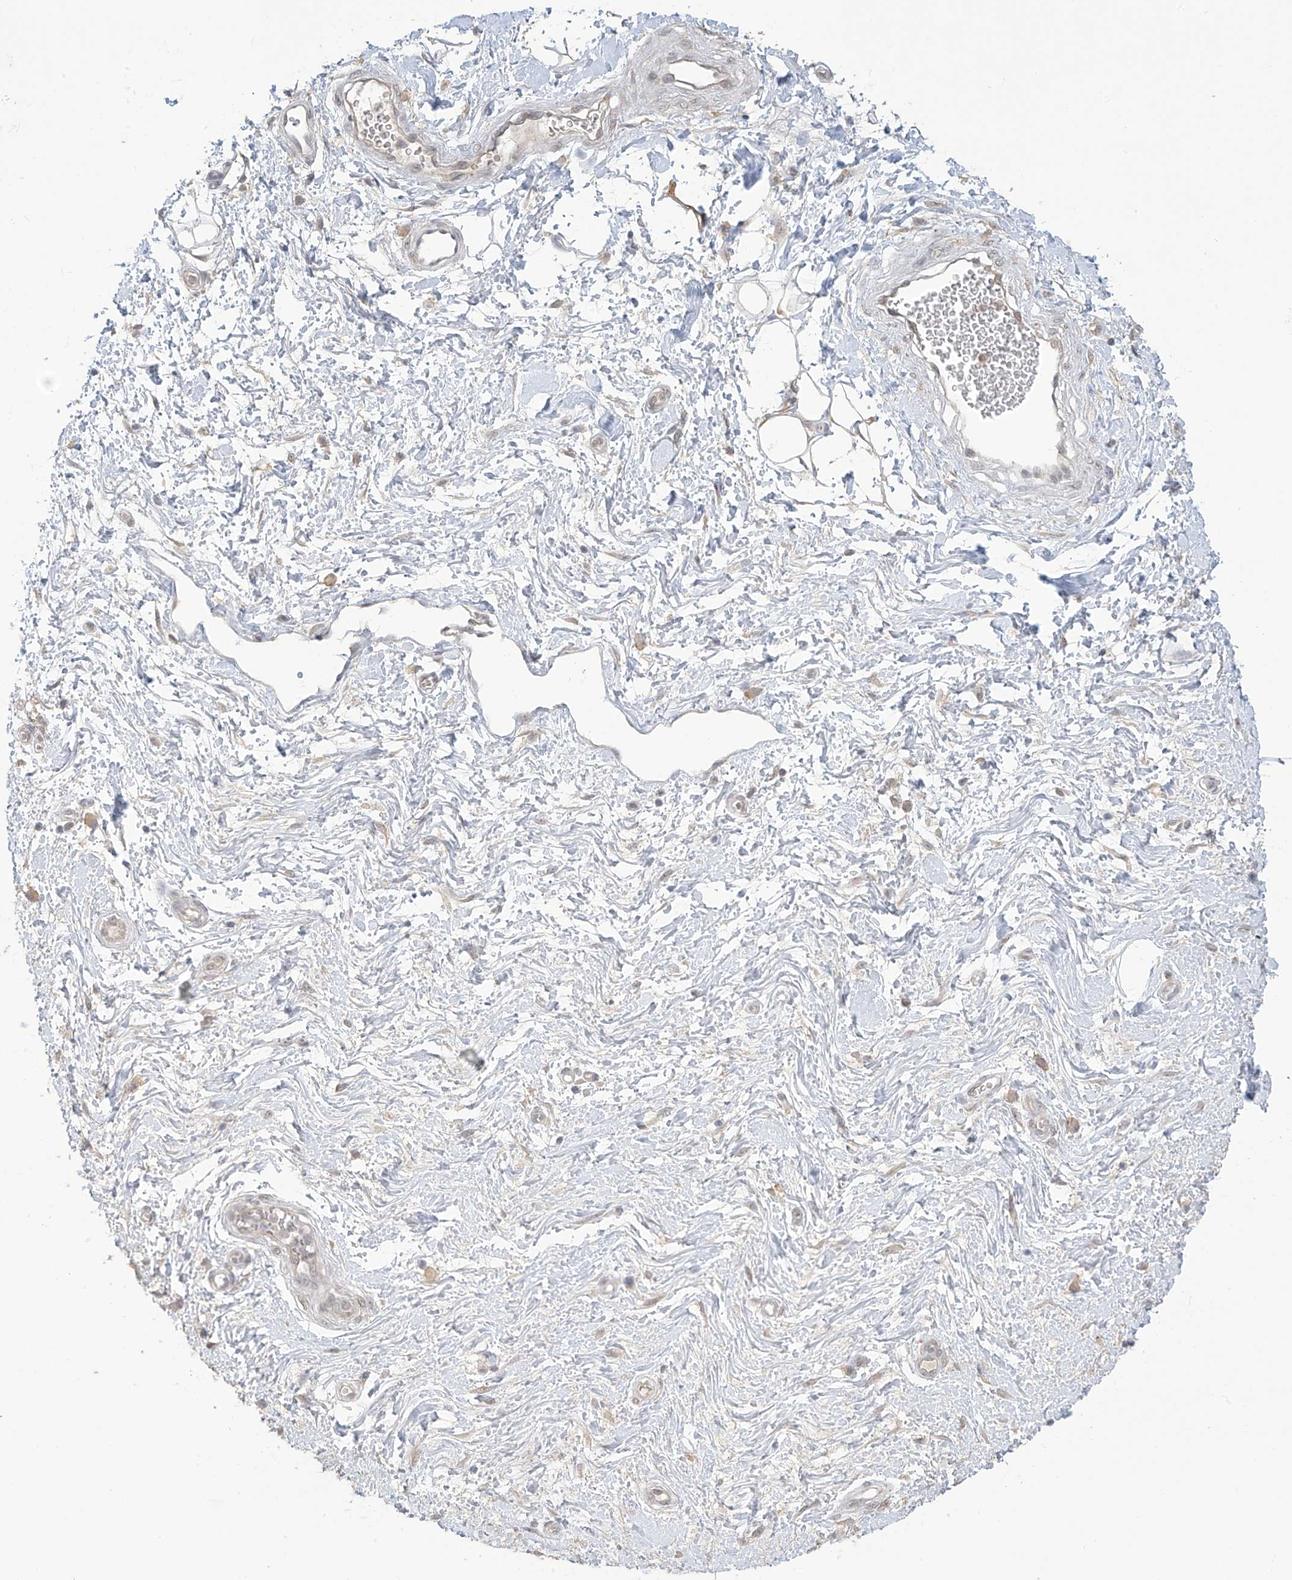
{"staining": {"intensity": "weak", "quantity": "25%-75%", "location": "cytoplasmic/membranous"}, "tissue": "adipose tissue", "cell_type": "Adipocytes", "image_type": "normal", "snomed": [{"axis": "morphology", "description": "Normal tissue, NOS"}, {"axis": "morphology", "description": "Adenocarcinoma, NOS"}, {"axis": "topography", "description": "Pancreas"}, {"axis": "topography", "description": "Peripheral nerve tissue"}], "caption": "This photomicrograph displays immunohistochemistry (IHC) staining of benign adipose tissue, with low weak cytoplasmic/membranous expression in approximately 25%-75% of adipocytes.", "gene": "KIAA1522", "patient": {"sex": "male", "age": 59}}